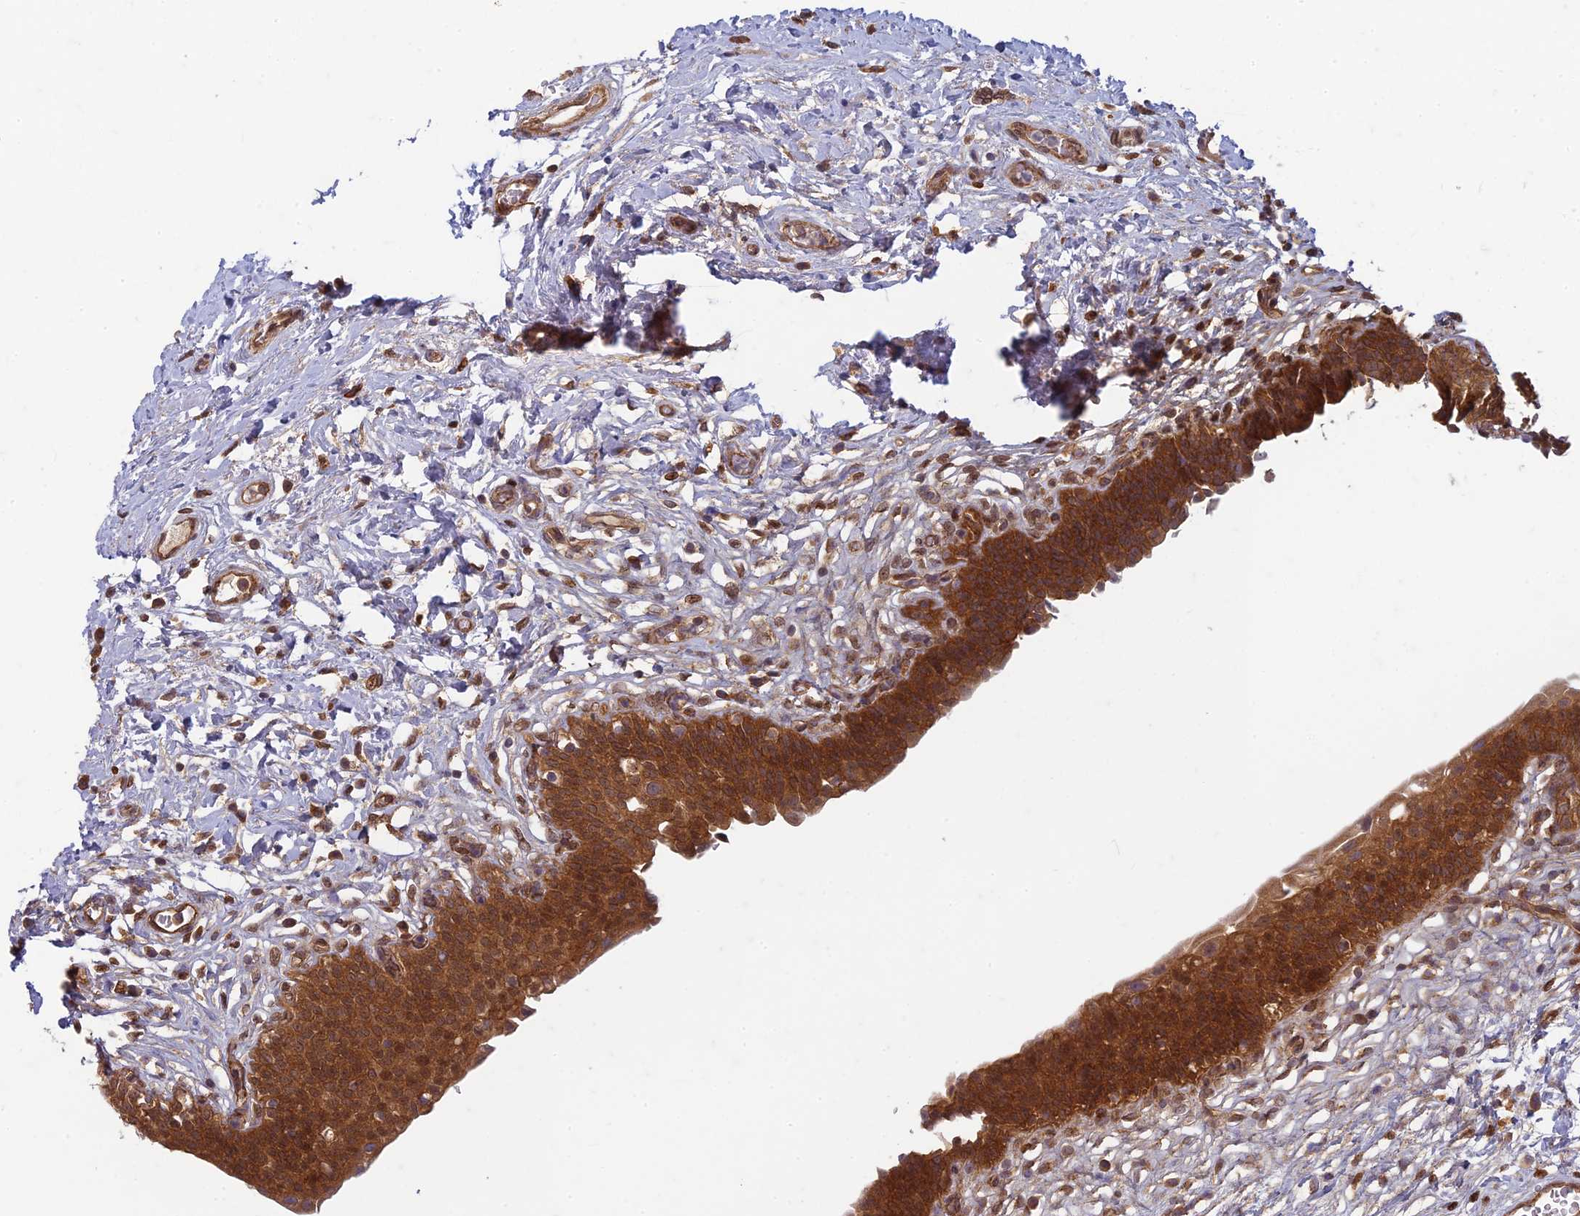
{"staining": {"intensity": "strong", "quantity": ">75%", "location": "cytoplasmic/membranous"}, "tissue": "urinary bladder", "cell_type": "Urothelial cells", "image_type": "normal", "snomed": [{"axis": "morphology", "description": "Normal tissue, NOS"}, {"axis": "topography", "description": "Urinary bladder"}], "caption": "Immunohistochemical staining of unremarkable human urinary bladder shows strong cytoplasmic/membranous protein positivity in about >75% of urothelial cells.", "gene": "TCF25", "patient": {"sex": "male", "age": 83}}